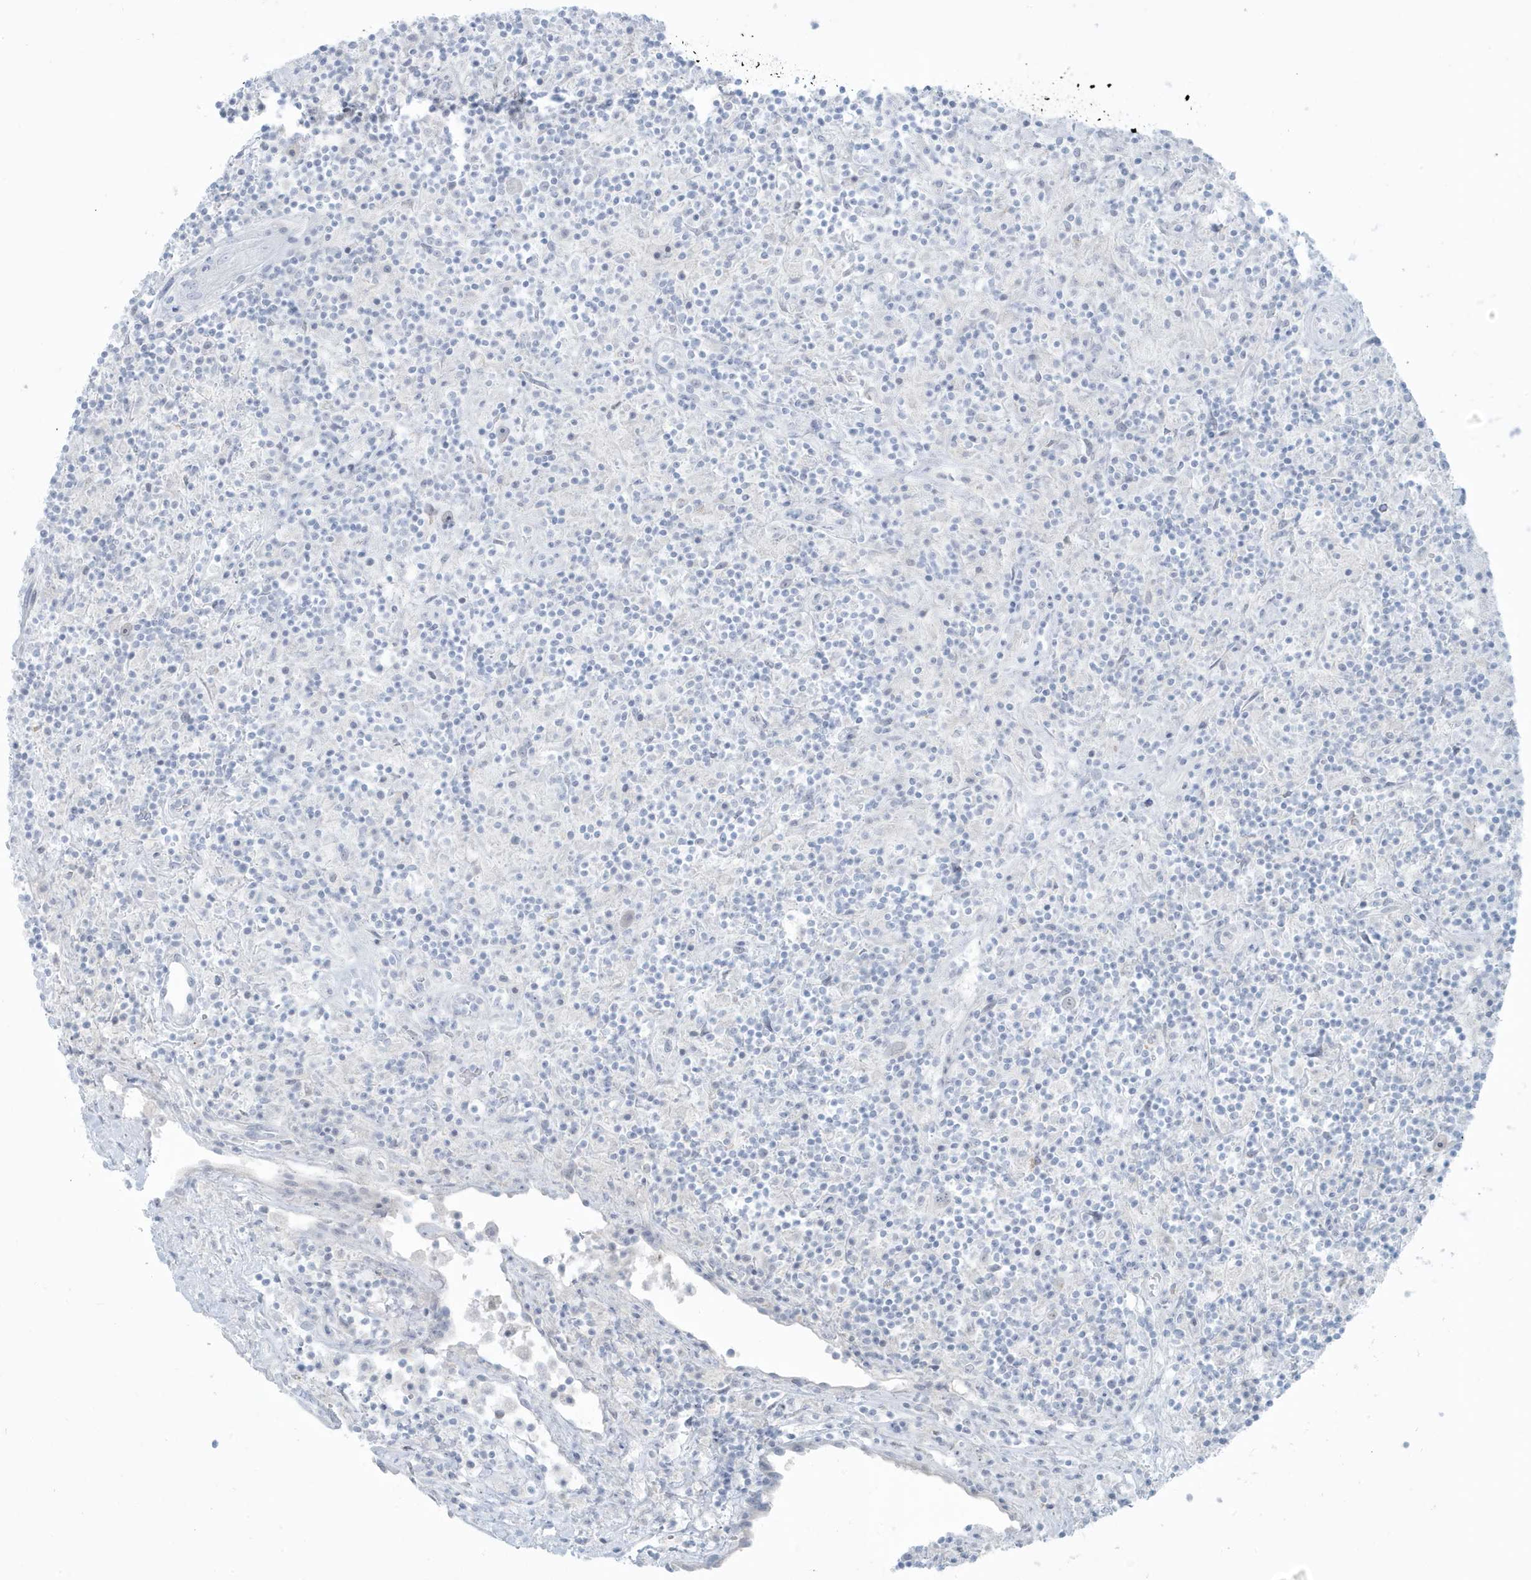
{"staining": {"intensity": "negative", "quantity": "none", "location": "none"}, "tissue": "lymphoma", "cell_type": "Tumor cells", "image_type": "cancer", "snomed": [{"axis": "morphology", "description": "Hodgkin's disease, NOS"}, {"axis": "topography", "description": "Lymph node"}], "caption": "Micrograph shows no protein positivity in tumor cells of lymphoma tissue.", "gene": "HERC6", "patient": {"sex": "male", "age": 70}}